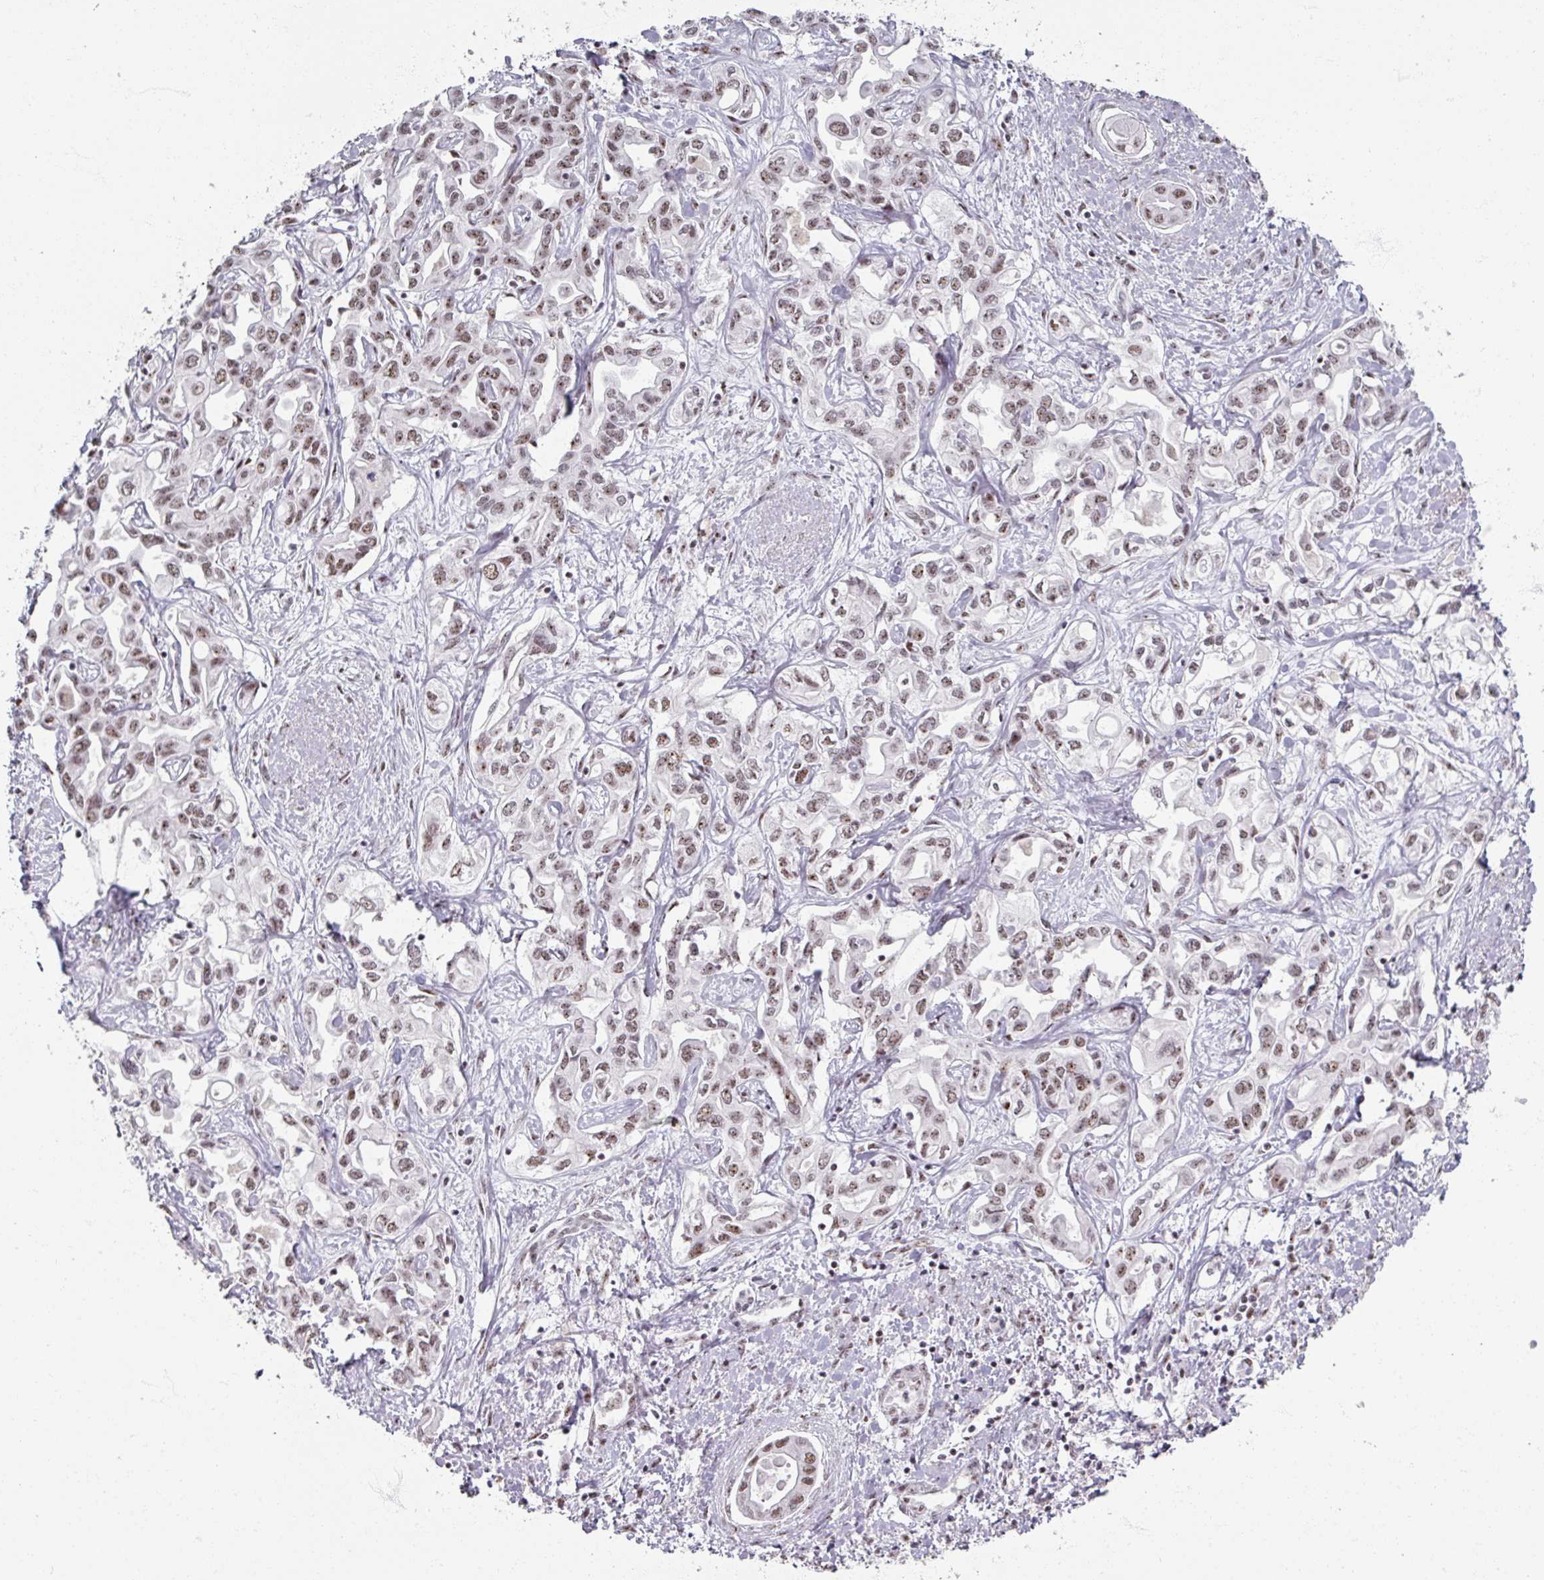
{"staining": {"intensity": "moderate", "quantity": ">75%", "location": "nuclear"}, "tissue": "liver cancer", "cell_type": "Tumor cells", "image_type": "cancer", "snomed": [{"axis": "morphology", "description": "Cholangiocarcinoma"}, {"axis": "topography", "description": "Liver"}], "caption": "Human cholangiocarcinoma (liver) stained with a protein marker shows moderate staining in tumor cells.", "gene": "ADAR", "patient": {"sex": "female", "age": 64}}